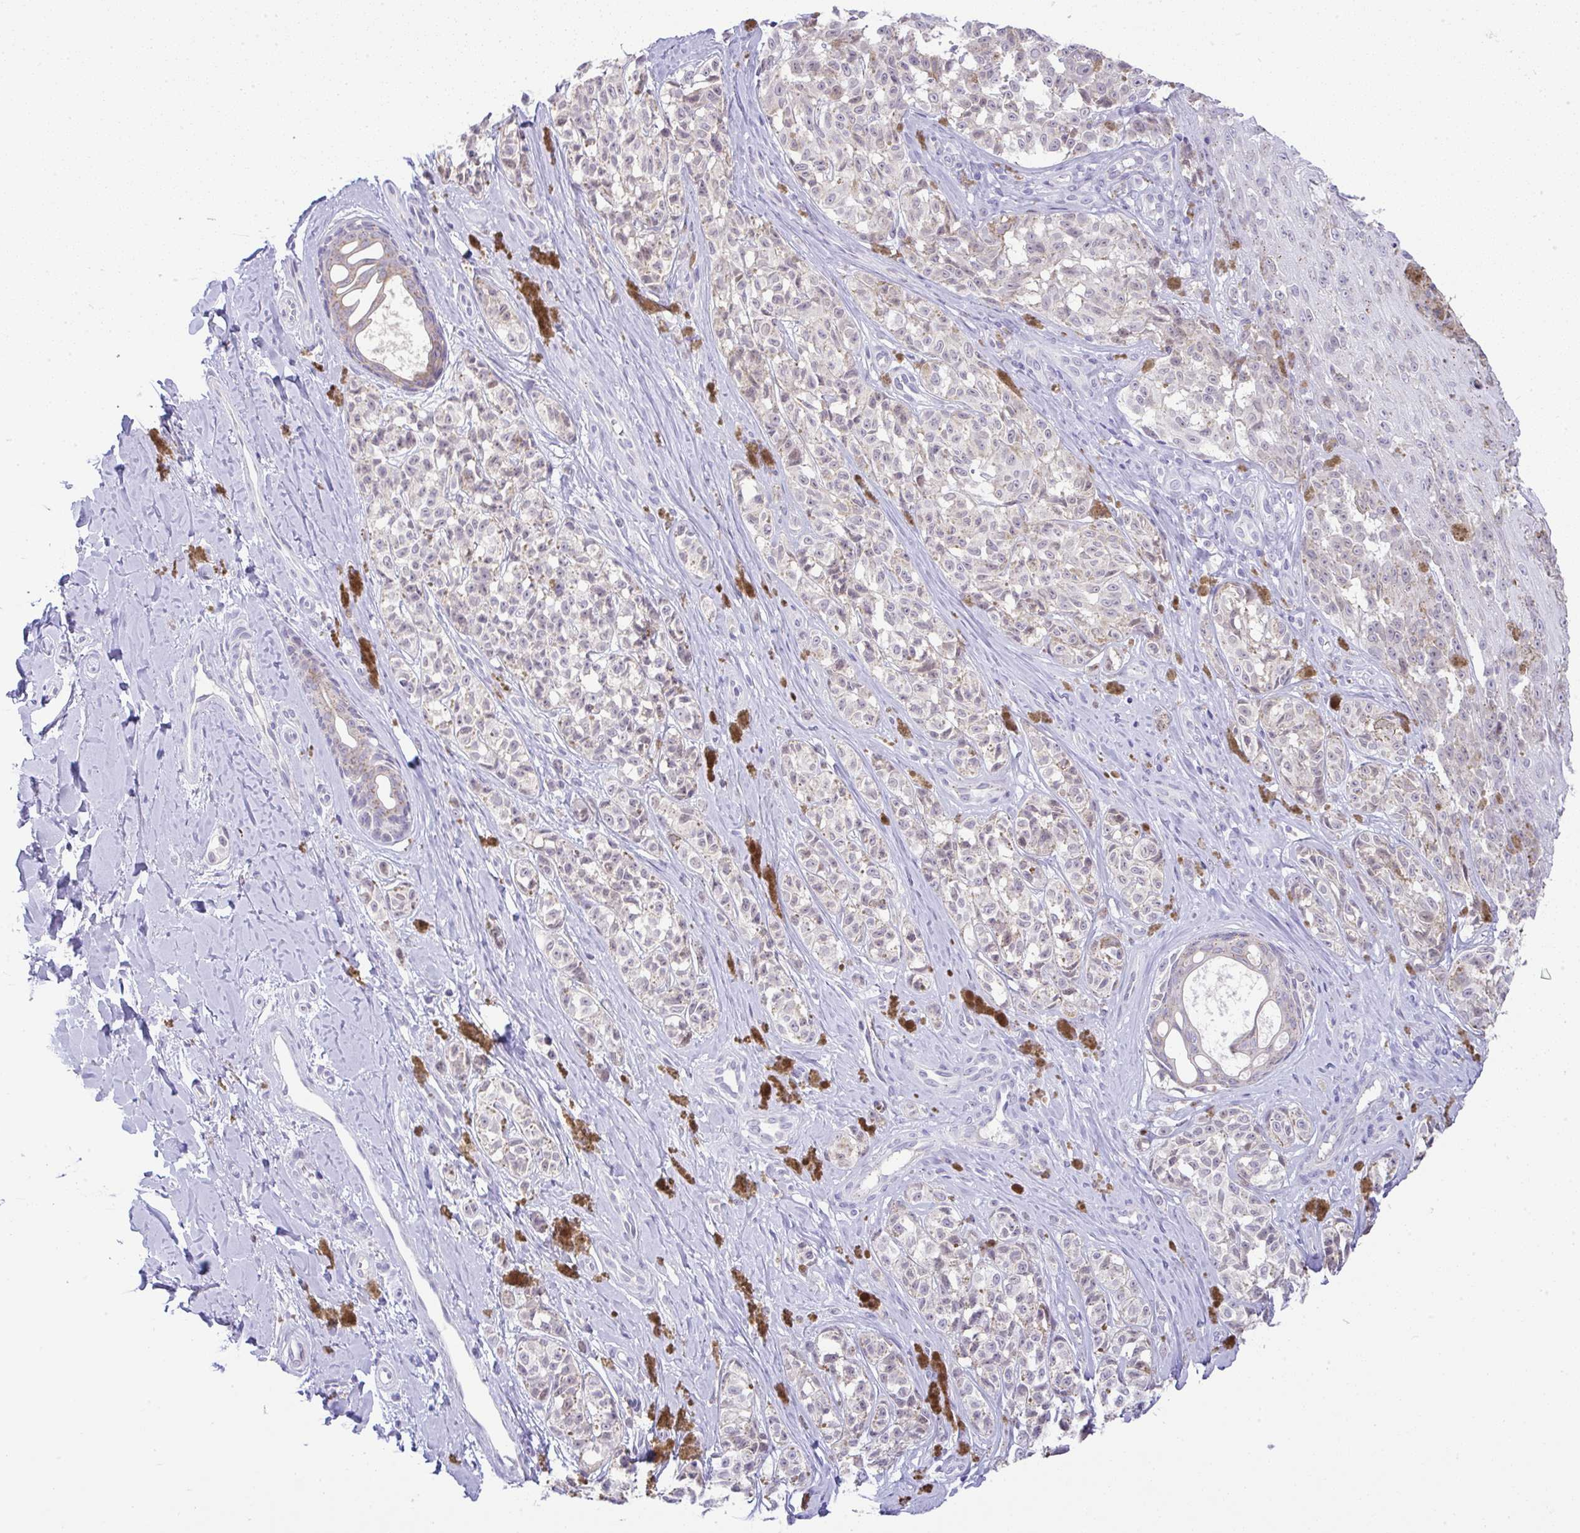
{"staining": {"intensity": "weak", "quantity": "<25%", "location": "cytoplasmic/membranous"}, "tissue": "melanoma", "cell_type": "Tumor cells", "image_type": "cancer", "snomed": [{"axis": "morphology", "description": "Malignant melanoma, NOS"}, {"axis": "topography", "description": "Skin"}], "caption": "The image exhibits no significant positivity in tumor cells of malignant melanoma.", "gene": "FAM177A1", "patient": {"sex": "female", "age": 65}}